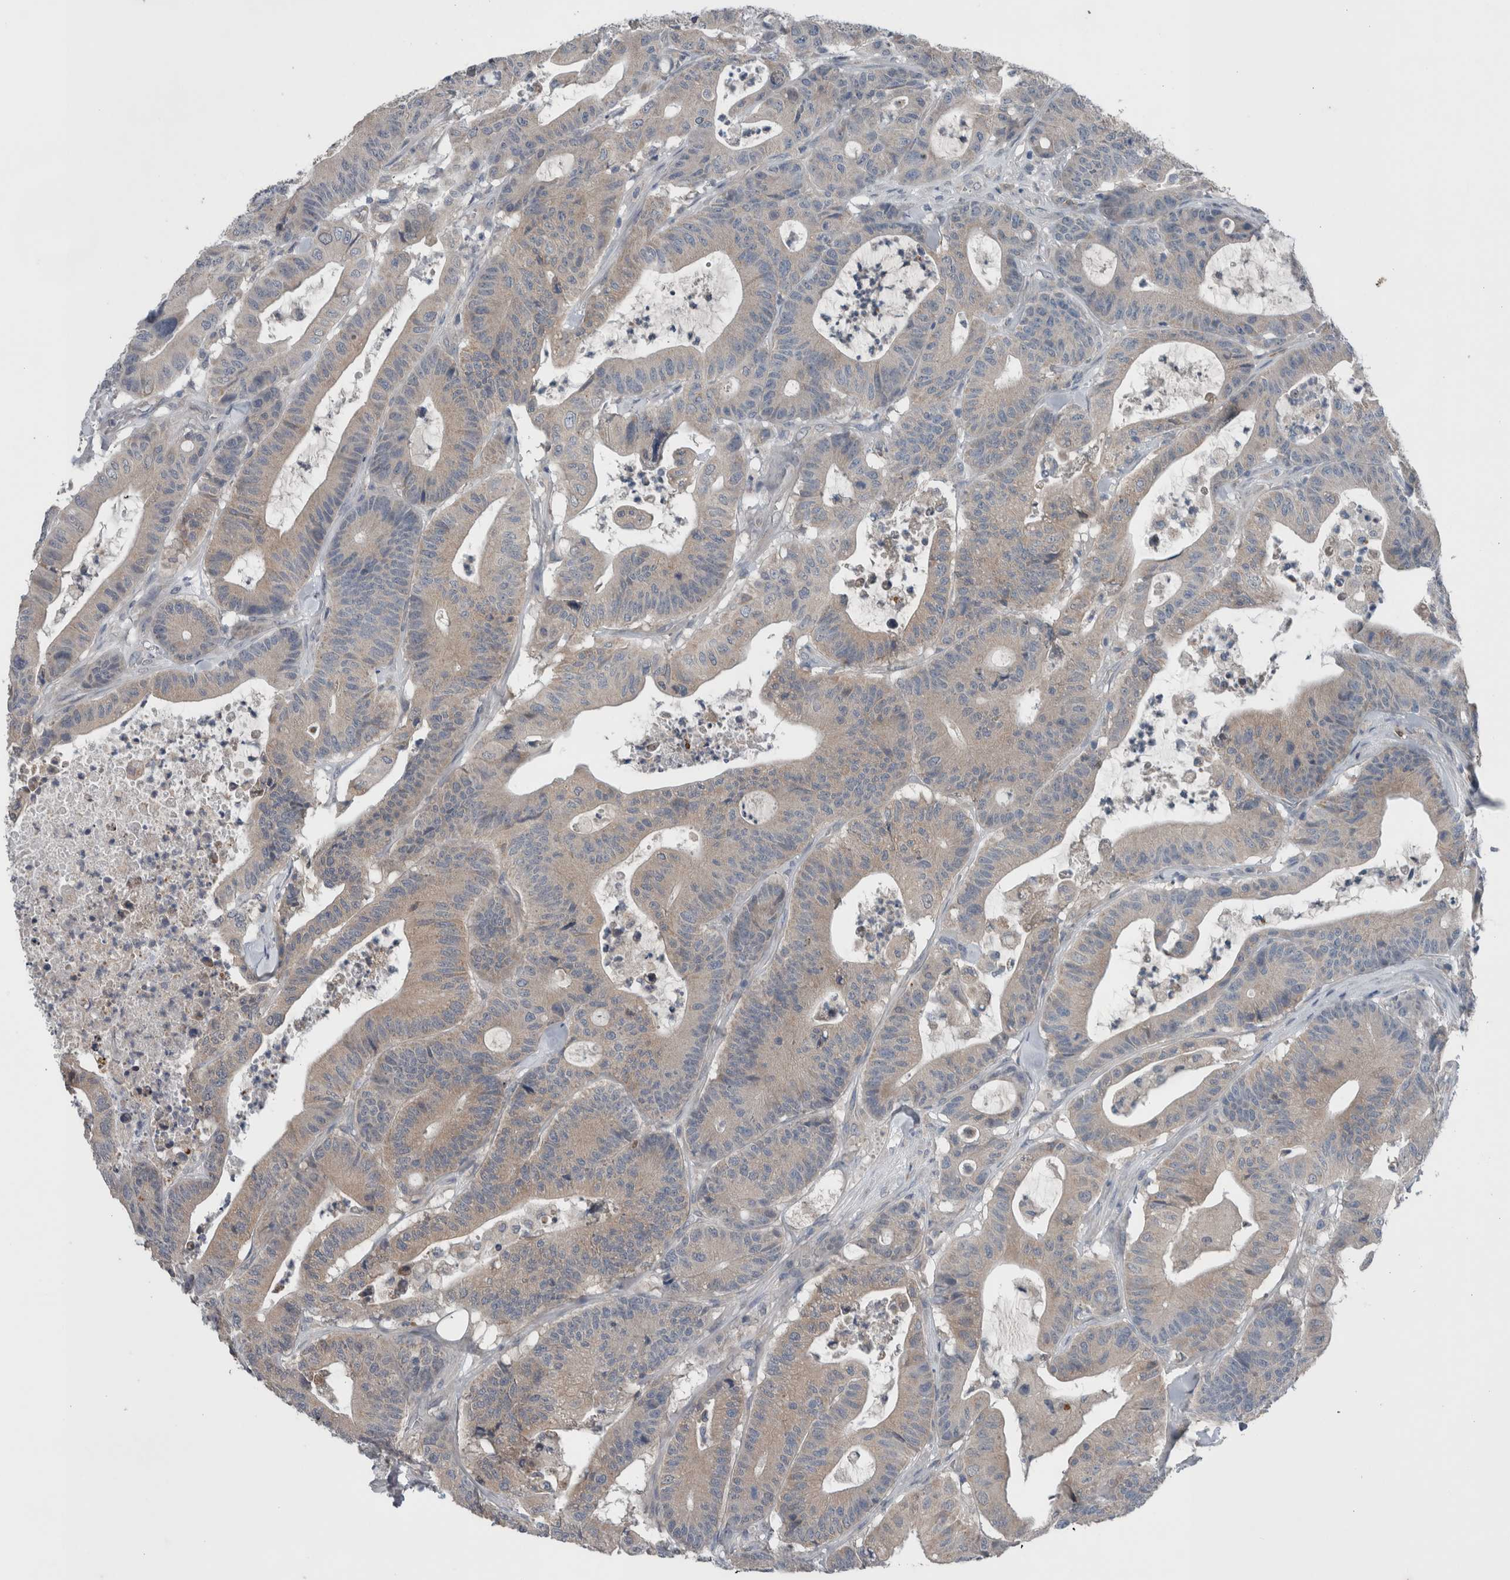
{"staining": {"intensity": "negative", "quantity": "none", "location": "none"}, "tissue": "colorectal cancer", "cell_type": "Tumor cells", "image_type": "cancer", "snomed": [{"axis": "morphology", "description": "Adenocarcinoma, NOS"}, {"axis": "topography", "description": "Colon"}], "caption": "IHC of colorectal adenocarcinoma exhibits no positivity in tumor cells.", "gene": "CRNN", "patient": {"sex": "female", "age": 84}}